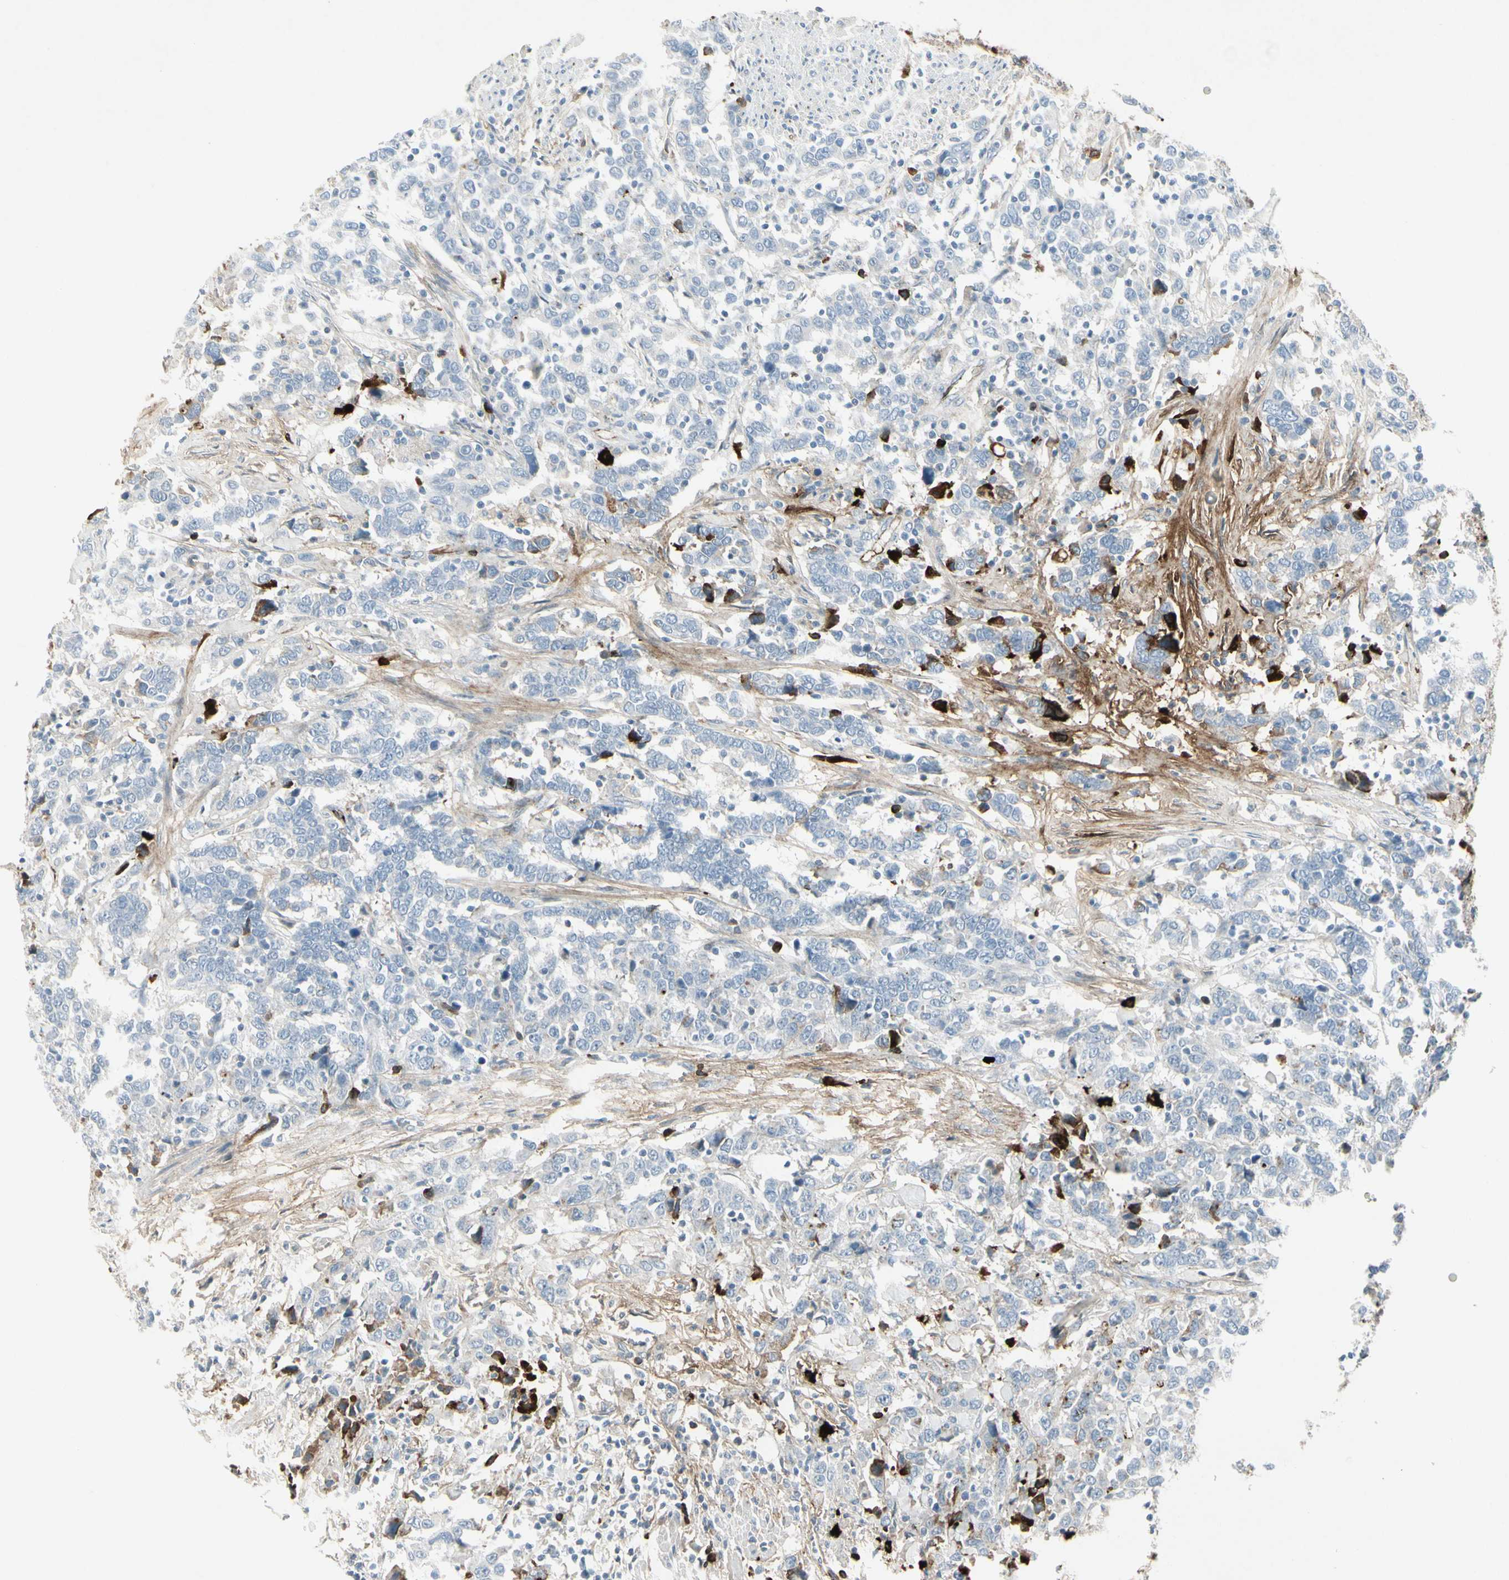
{"staining": {"intensity": "negative", "quantity": "none", "location": "none"}, "tissue": "urothelial cancer", "cell_type": "Tumor cells", "image_type": "cancer", "snomed": [{"axis": "morphology", "description": "Urothelial carcinoma, High grade"}, {"axis": "topography", "description": "Urinary bladder"}], "caption": "An IHC micrograph of urothelial carcinoma (high-grade) is shown. There is no staining in tumor cells of urothelial carcinoma (high-grade).", "gene": "IGHM", "patient": {"sex": "male", "age": 61}}